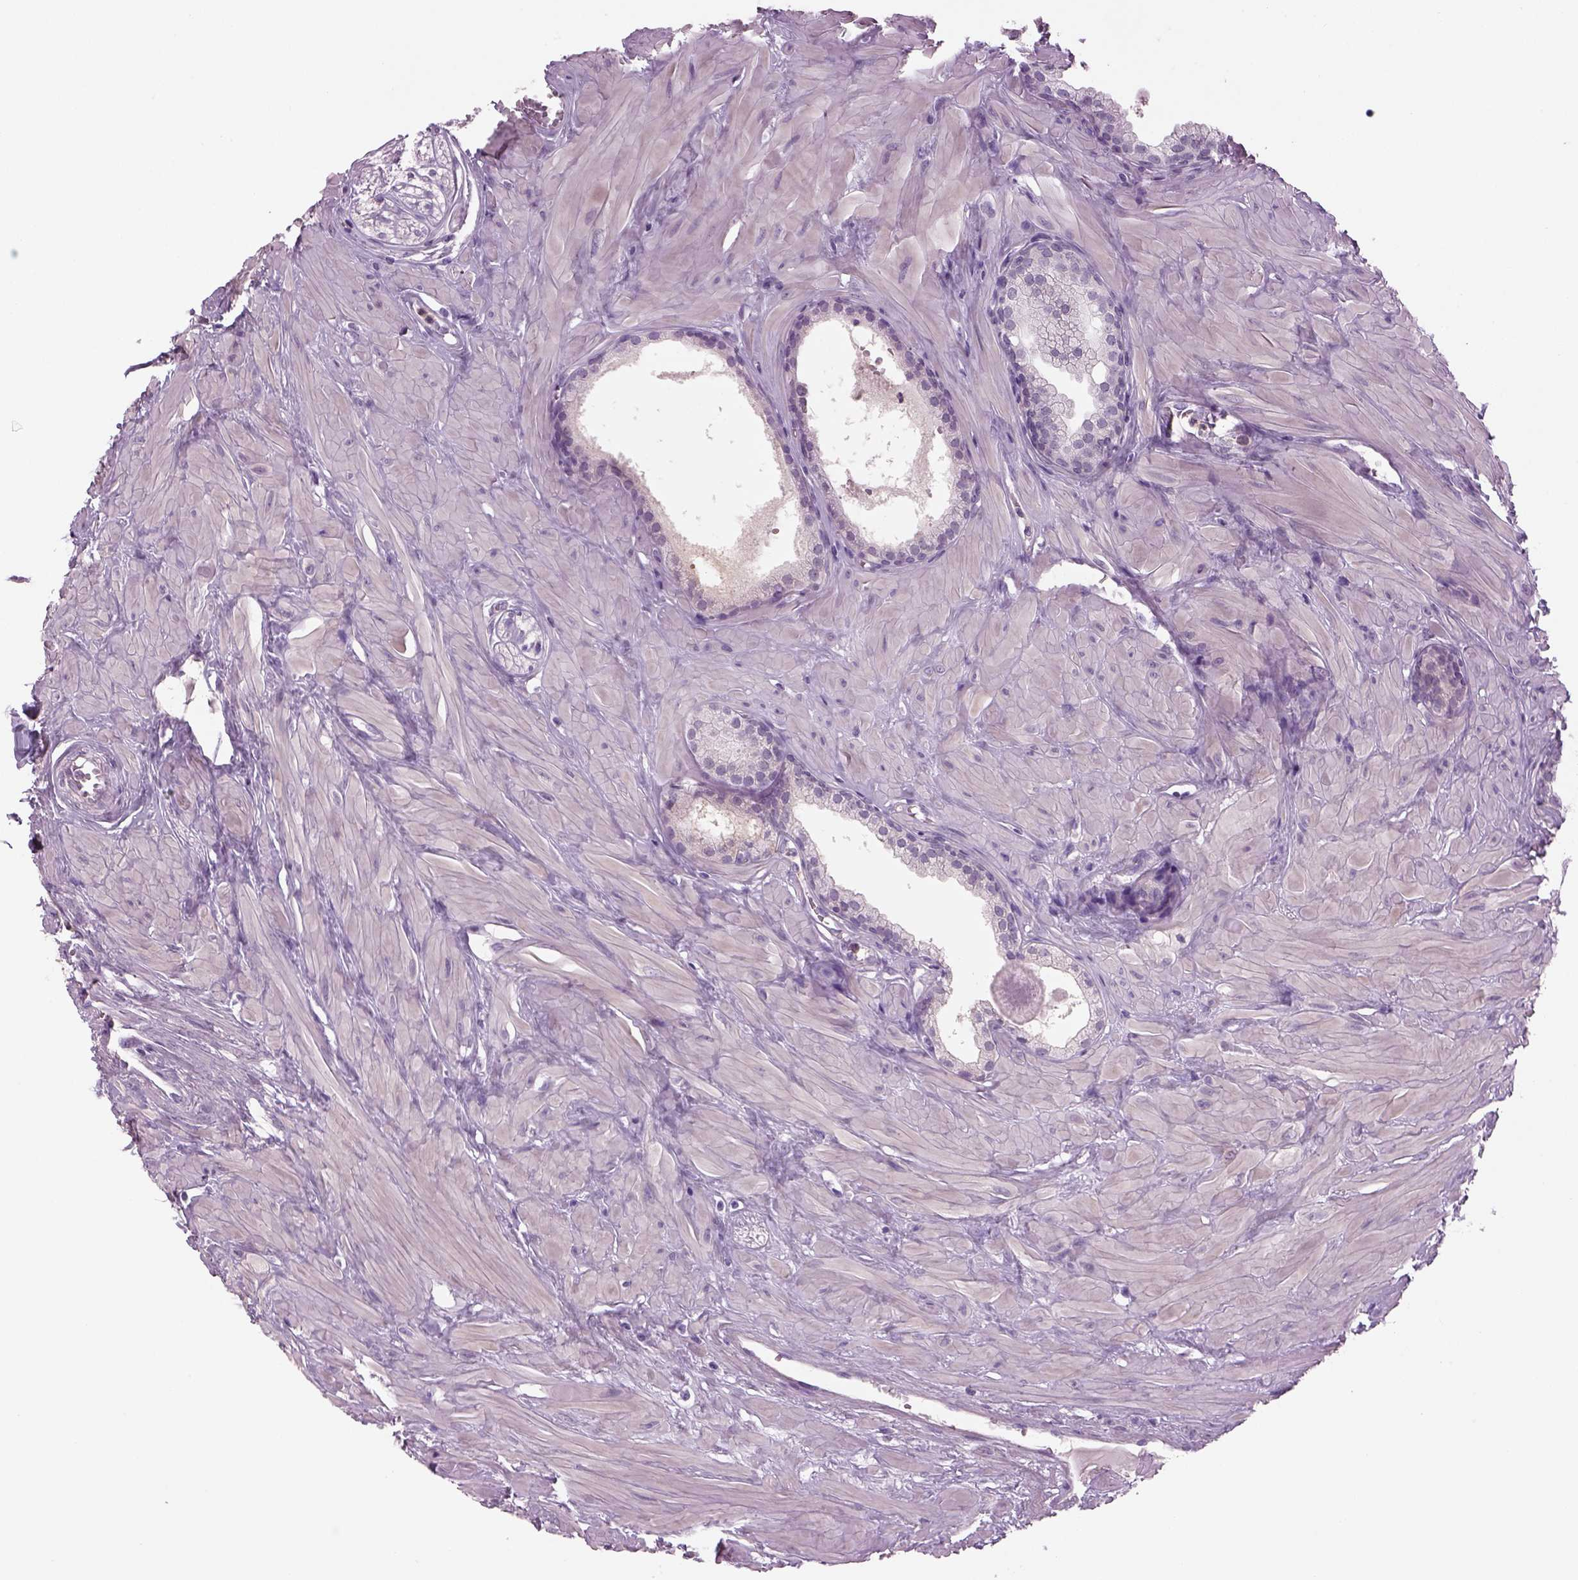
{"staining": {"intensity": "negative", "quantity": "none", "location": "none"}, "tissue": "prostate", "cell_type": "Glandular cells", "image_type": "normal", "snomed": [{"axis": "morphology", "description": "Normal tissue, NOS"}, {"axis": "topography", "description": "Prostate"}], "caption": "This is an immunohistochemistry (IHC) photomicrograph of unremarkable prostate. There is no expression in glandular cells.", "gene": "MDH1B", "patient": {"sex": "male", "age": 48}}